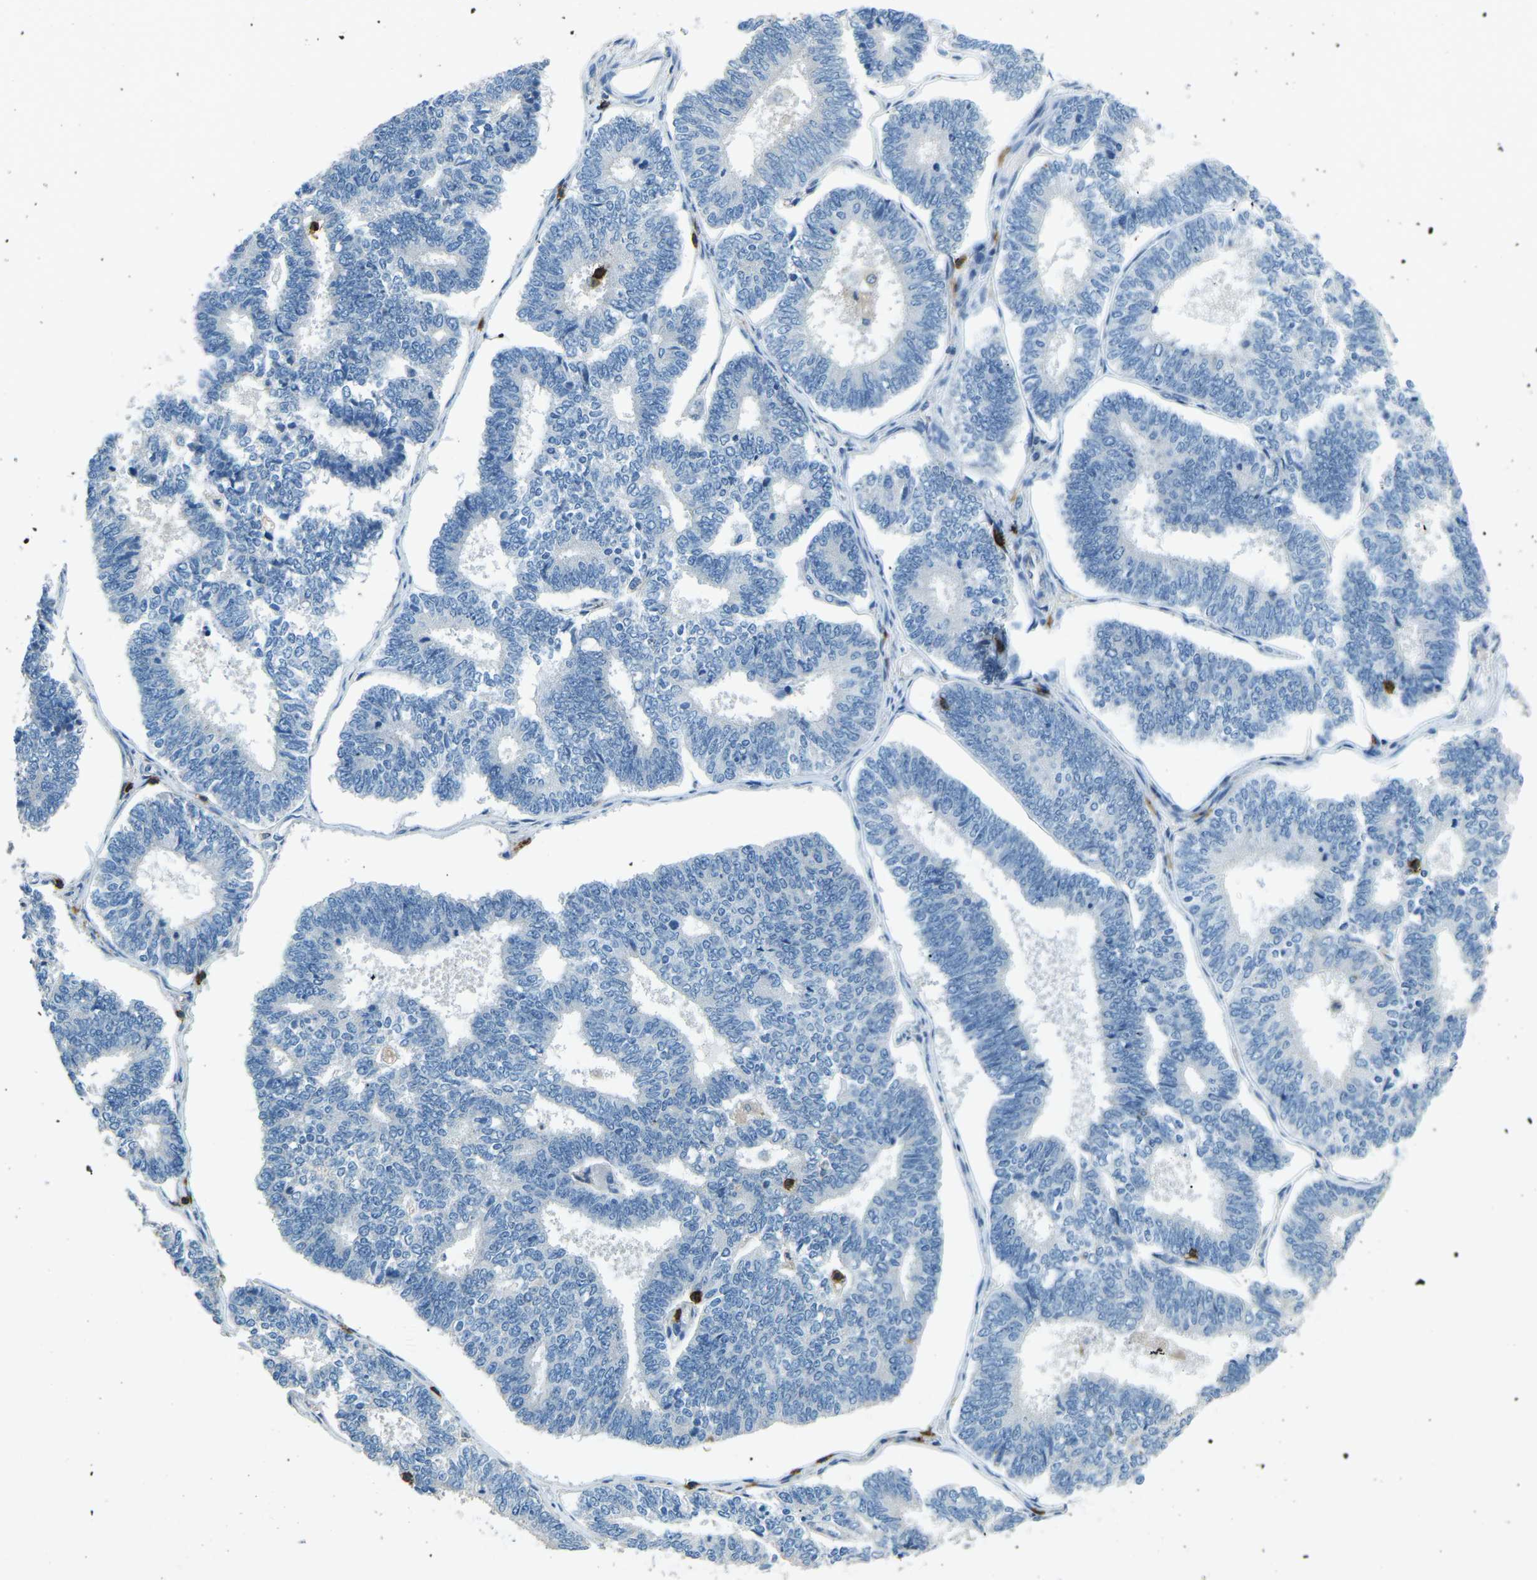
{"staining": {"intensity": "negative", "quantity": "none", "location": "none"}, "tissue": "endometrial cancer", "cell_type": "Tumor cells", "image_type": "cancer", "snomed": [{"axis": "morphology", "description": "Adenocarcinoma, NOS"}, {"axis": "topography", "description": "Endometrium"}], "caption": "Human endometrial cancer (adenocarcinoma) stained for a protein using immunohistochemistry reveals no positivity in tumor cells.", "gene": "CD6", "patient": {"sex": "female", "age": 70}}